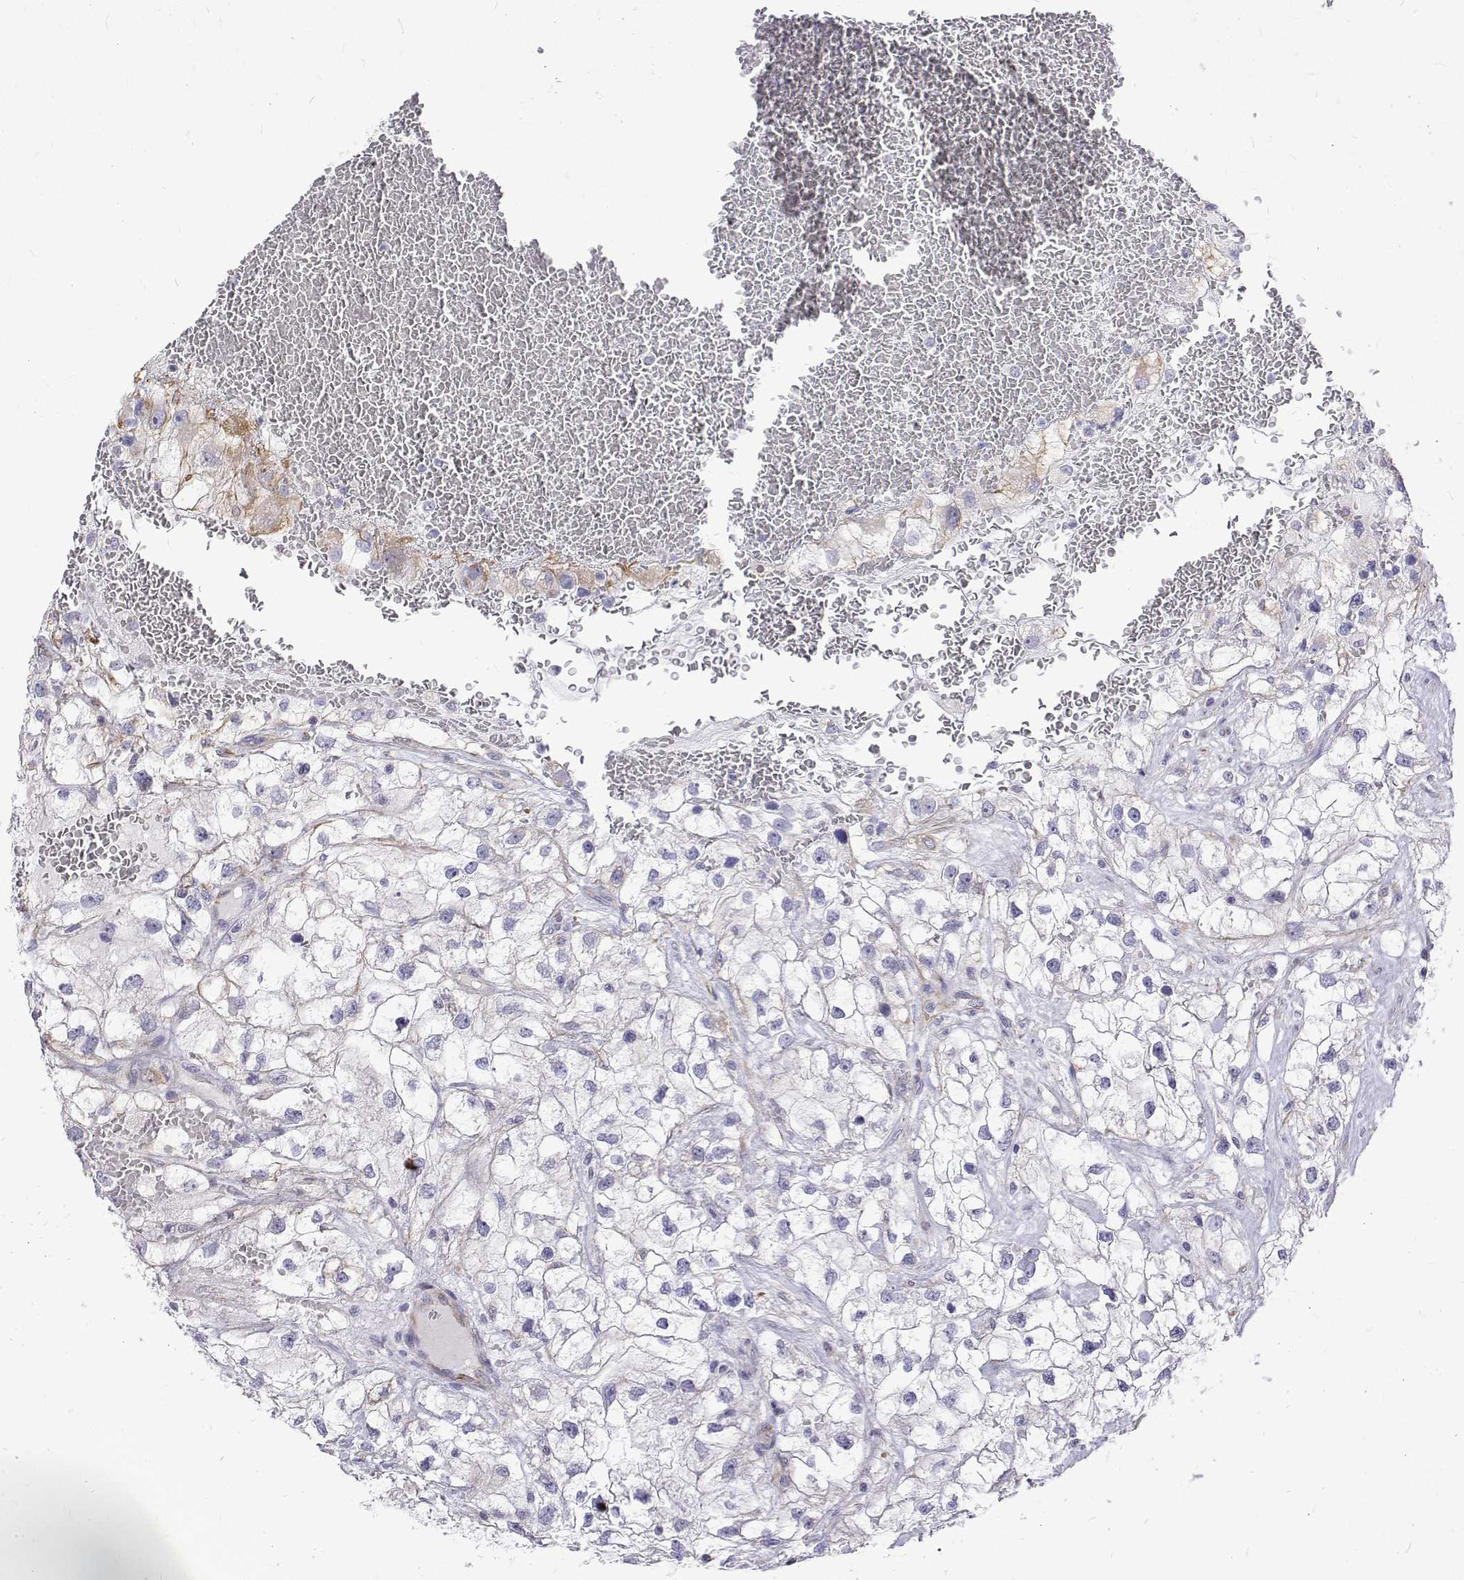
{"staining": {"intensity": "negative", "quantity": "none", "location": "none"}, "tissue": "renal cancer", "cell_type": "Tumor cells", "image_type": "cancer", "snomed": [{"axis": "morphology", "description": "Adenocarcinoma, NOS"}, {"axis": "topography", "description": "Kidney"}], "caption": "The immunohistochemistry micrograph has no significant positivity in tumor cells of adenocarcinoma (renal) tissue.", "gene": "OPRPN", "patient": {"sex": "male", "age": 59}}